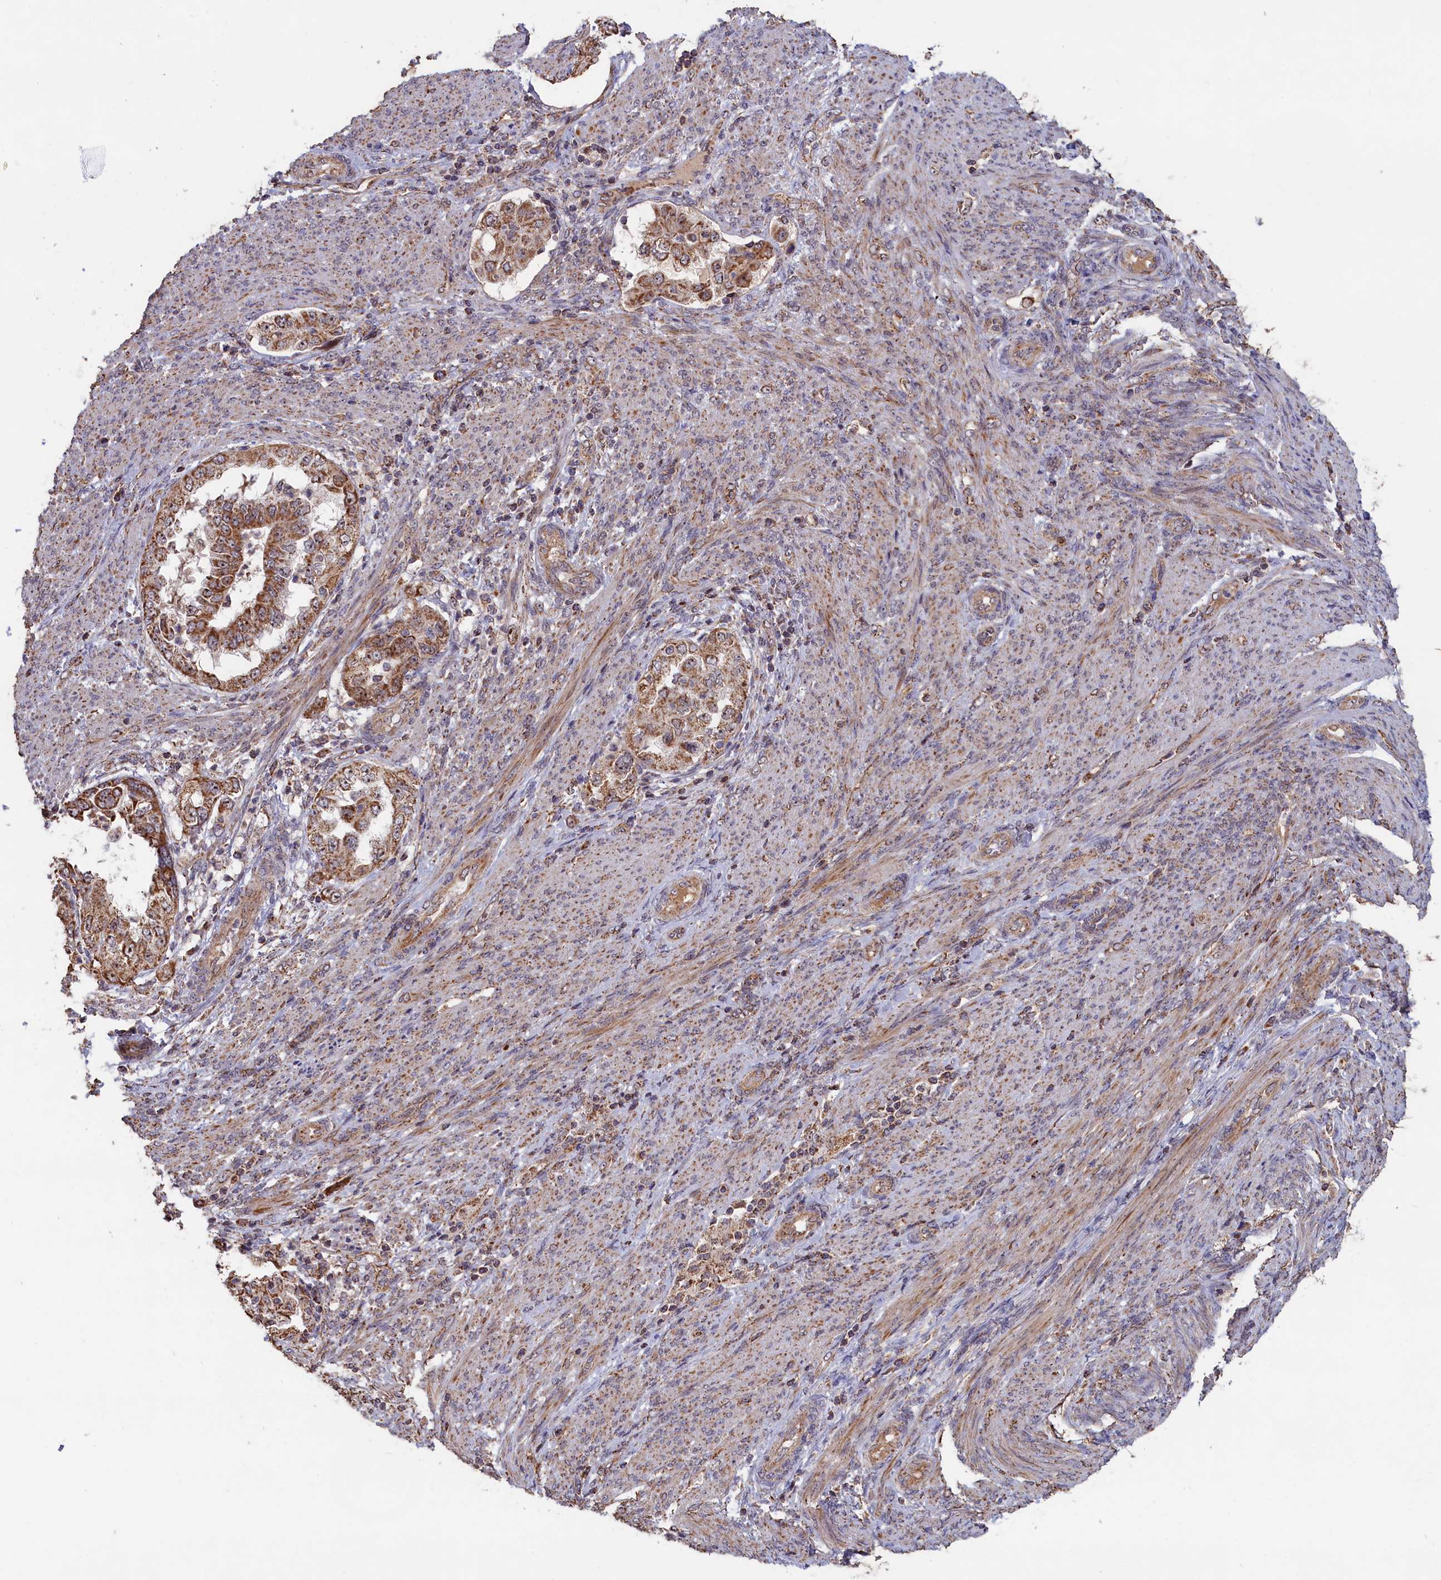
{"staining": {"intensity": "moderate", "quantity": ">75%", "location": "cytoplasmic/membranous,nuclear"}, "tissue": "endometrial cancer", "cell_type": "Tumor cells", "image_type": "cancer", "snomed": [{"axis": "morphology", "description": "Adenocarcinoma, NOS"}, {"axis": "topography", "description": "Endometrium"}], "caption": "Endometrial cancer (adenocarcinoma) stained with a protein marker displays moderate staining in tumor cells.", "gene": "ZNF816", "patient": {"sex": "female", "age": 85}}